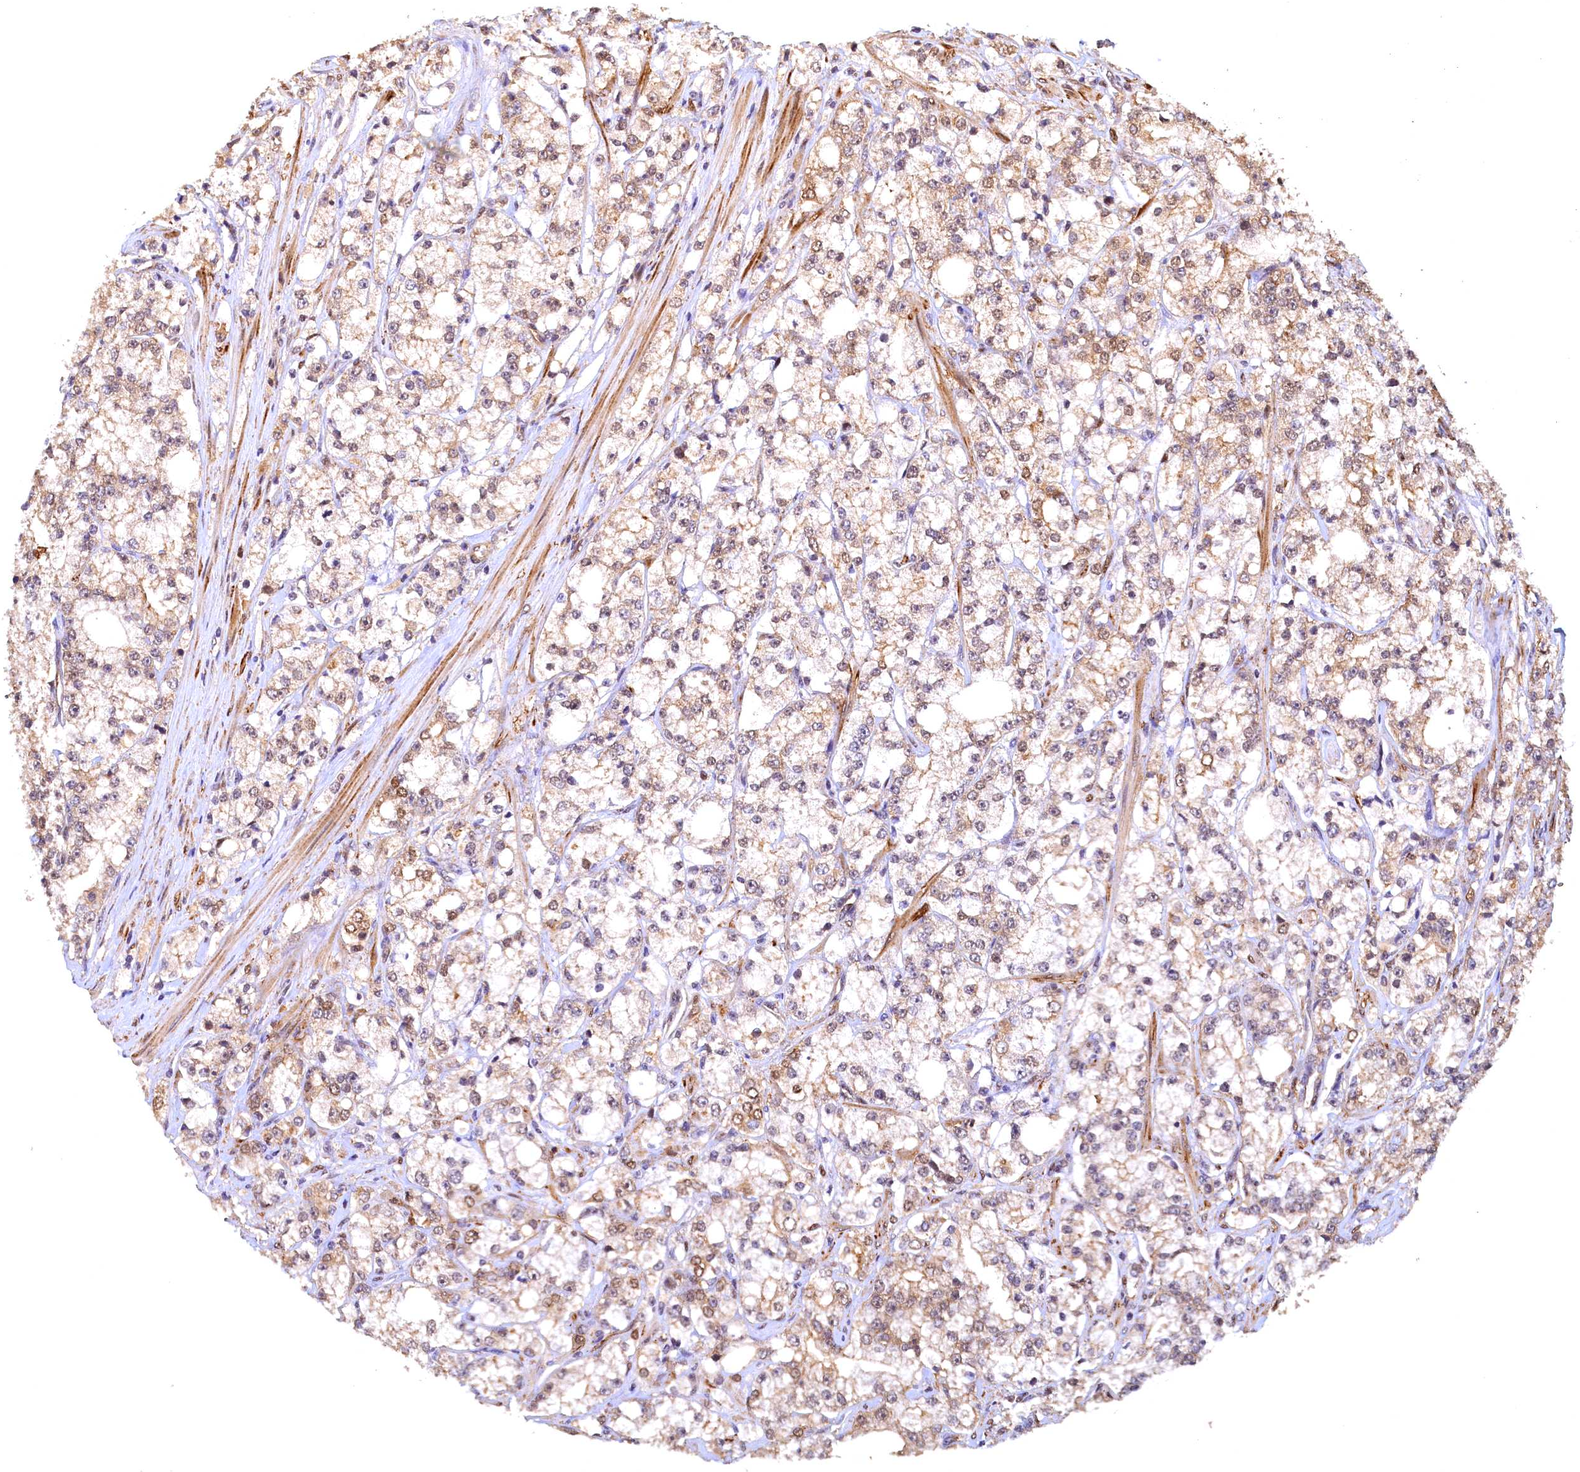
{"staining": {"intensity": "moderate", "quantity": "25%-75%", "location": "cytoplasmic/membranous,nuclear"}, "tissue": "prostate cancer", "cell_type": "Tumor cells", "image_type": "cancer", "snomed": [{"axis": "morphology", "description": "Adenocarcinoma, High grade"}, {"axis": "topography", "description": "Prostate"}], "caption": "Protein analysis of prostate cancer tissue displays moderate cytoplasmic/membranous and nuclear staining in about 25%-75% of tumor cells.", "gene": "UBL7", "patient": {"sex": "male", "age": 64}}